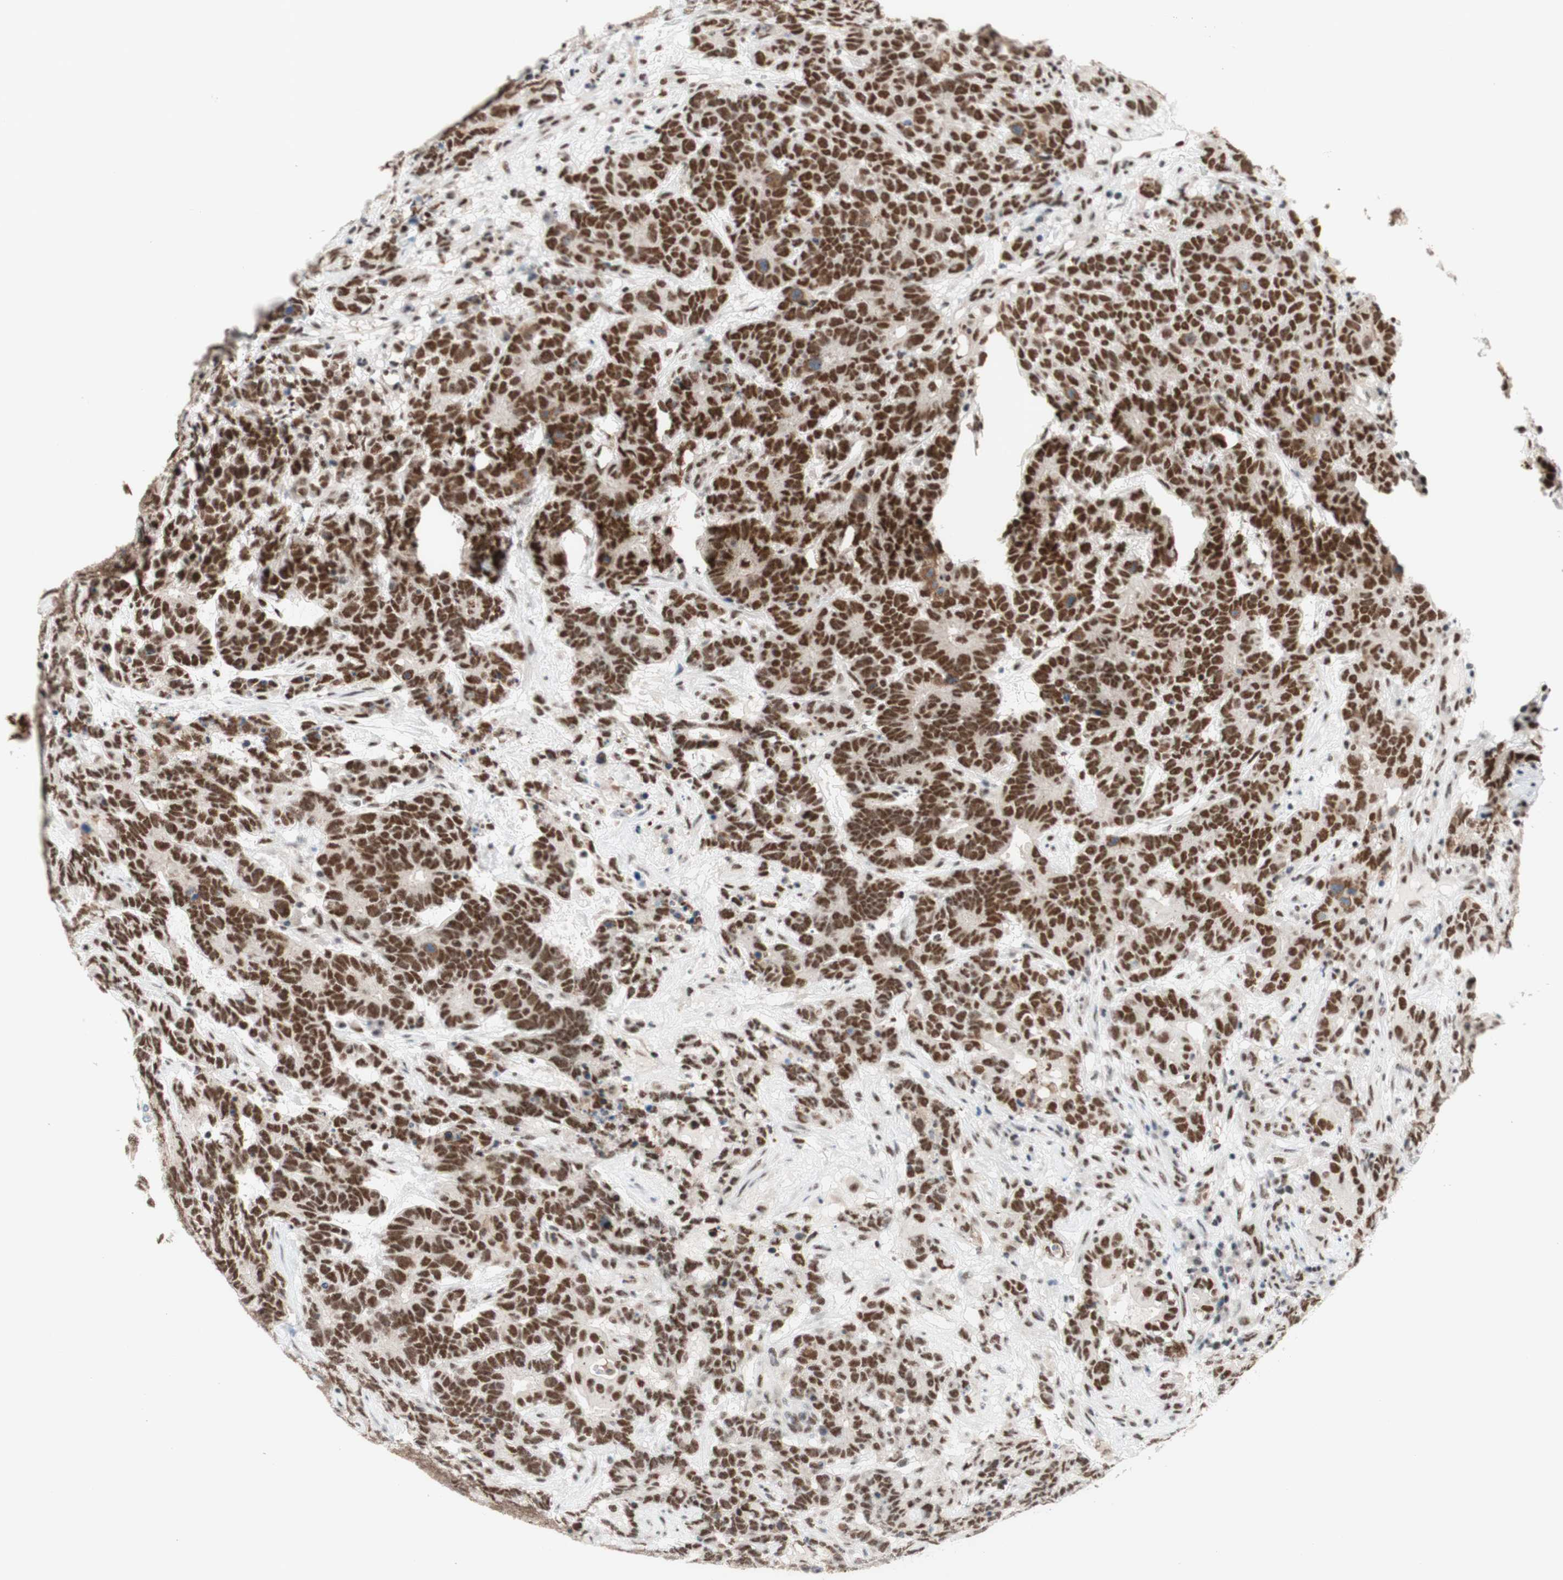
{"staining": {"intensity": "strong", "quantity": ">75%", "location": "nuclear"}, "tissue": "testis cancer", "cell_type": "Tumor cells", "image_type": "cancer", "snomed": [{"axis": "morphology", "description": "Carcinoma, Embryonal, NOS"}, {"axis": "topography", "description": "Testis"}], "caption": "IHC photomicrograph of testis cancer (embryonal carcinoma) stained for a protein (brown), which displays high levels of strong nuclear staining in about >75% of tumor cells.", "gene": "PRPF19", "patient": {"sex": "male", "age": 26}}